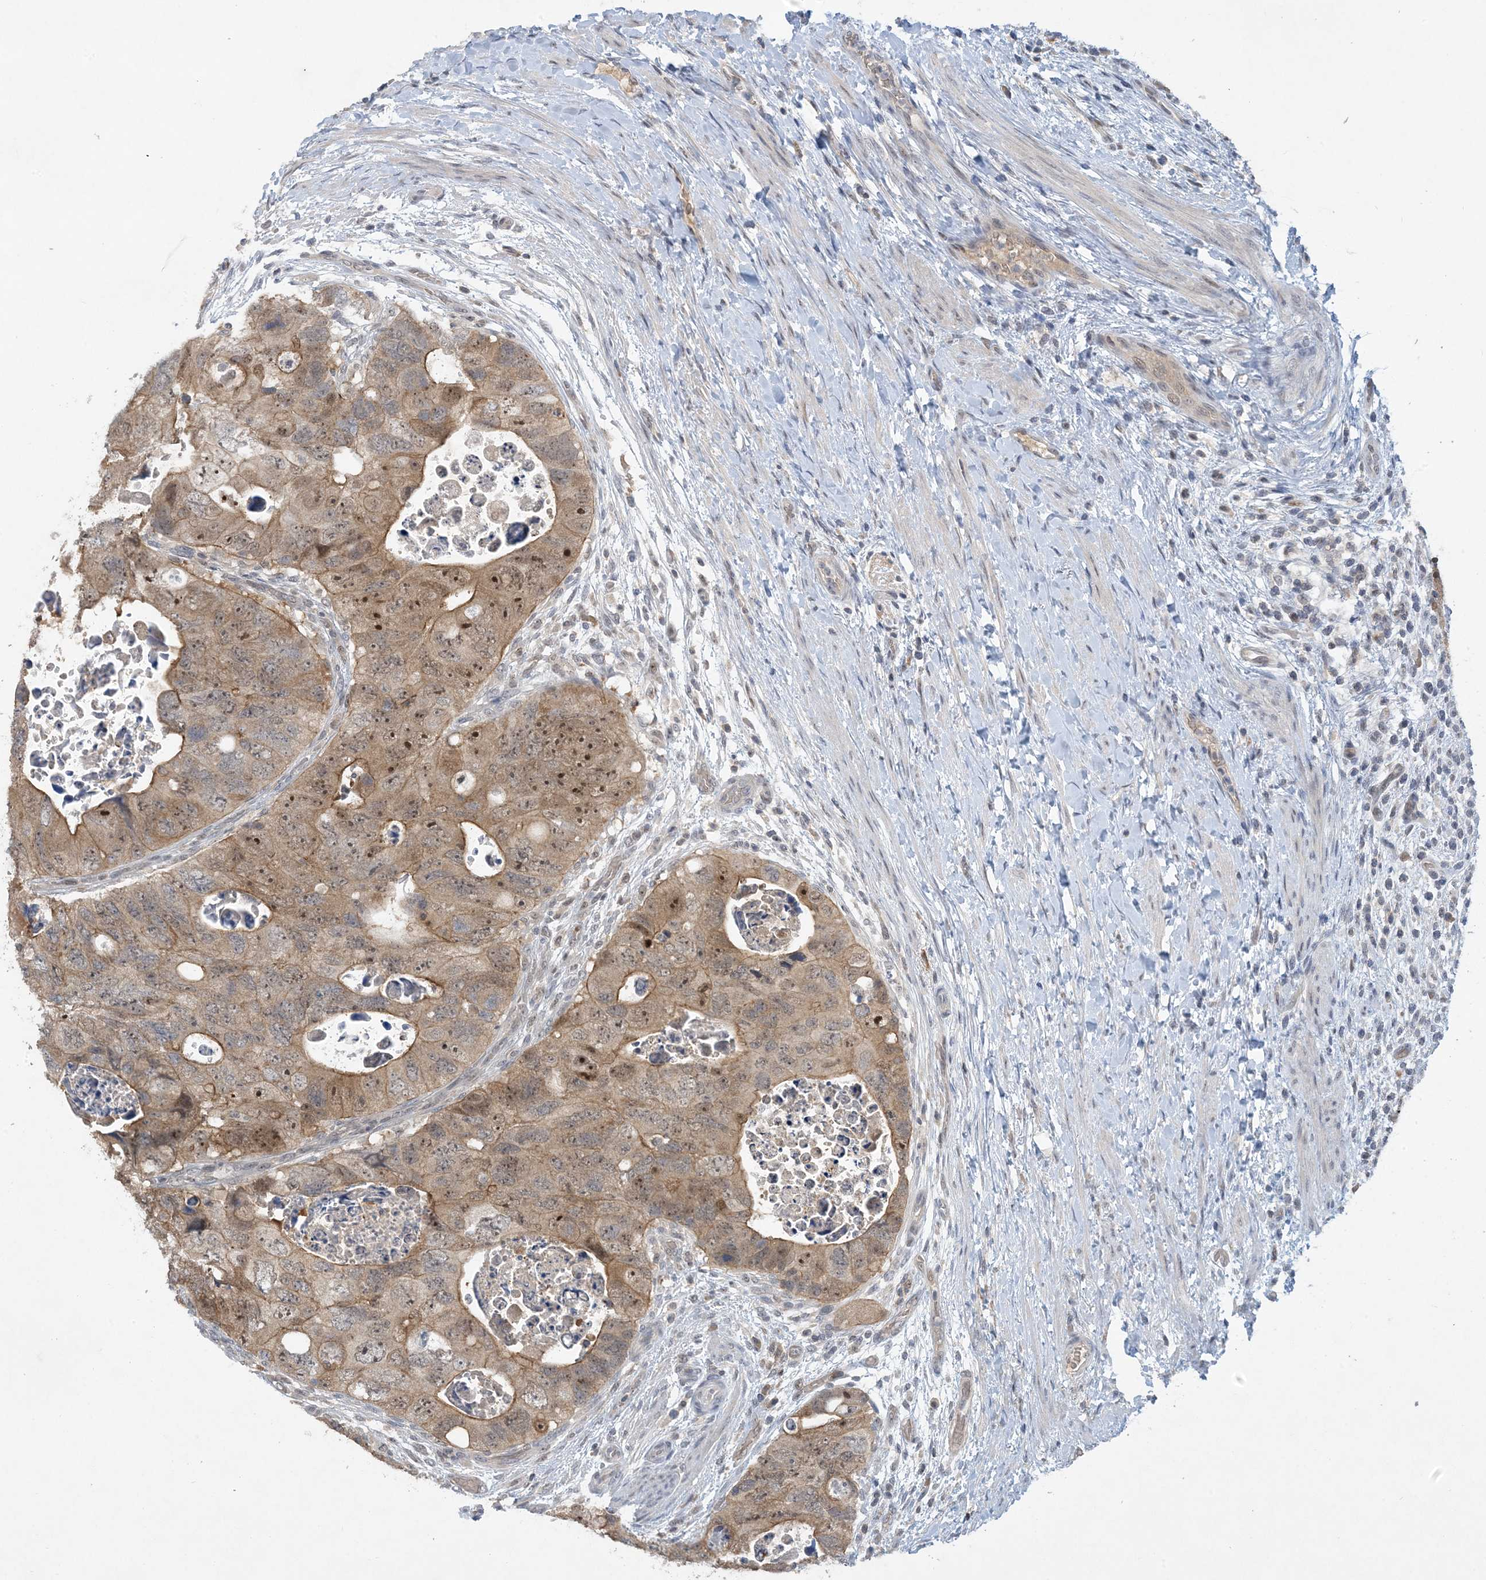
{"staining": {"intensity": "moderate", "quantity": ">75%", "location": "cytoplasmic/membranous,nuclear"}, "tissue": "colorectal cancer", "cell_type": "Tumor cells", "image_type": "cancer", "snomed": [{"axis": "morphology", "description": "Adenocarcinoma, NOS"}, {"axis": "topography", "description": "Rectum"}], "caption": "A brown stain highlights moderate cytoplasmic/membranous and nuclear positivity of a protein in colorectal cancer tumor cells.", "gene": "UBE2E1", "patient": {"sex": "male", "age": 59}}